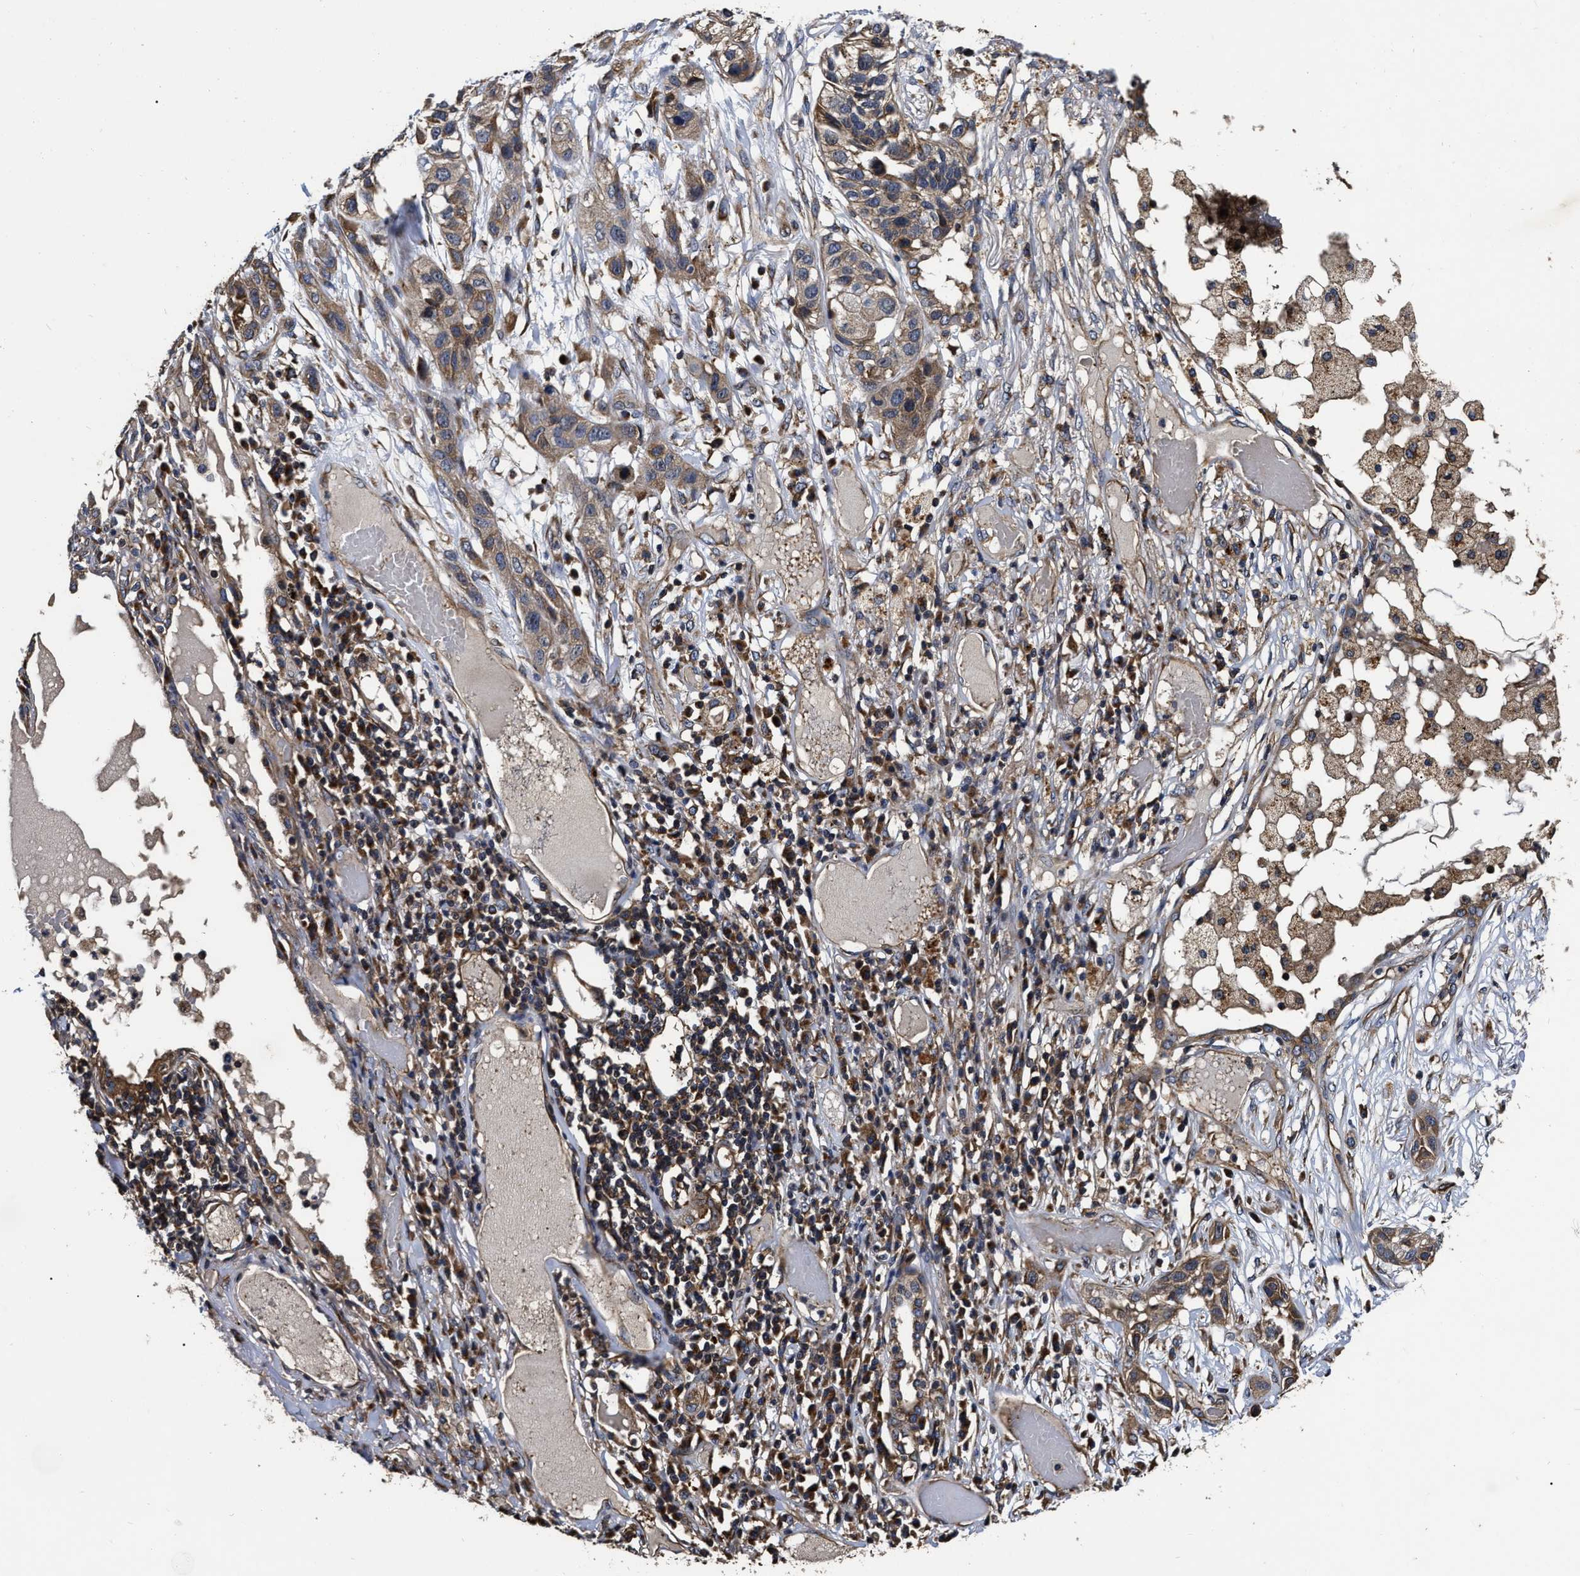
{"staining": {"intensity": "weak", "quantity": ">75%", "location": "cytoplasmic/membranous"}, "tissue": "lung cancer", "cell_type": "Tumor cells", "image_type": "cancer", "snomed": [{"axis": "morphology", "description": "Squamous cell carcinoma, NOS"}, {"axis": "topography", "description": "Lung"}], "caption": "Human lung cancer stained with a protein marker shows weak staining in tumor cells.", "gene": "ABCG8", "patient": {"sex": "male", "age": 71}}